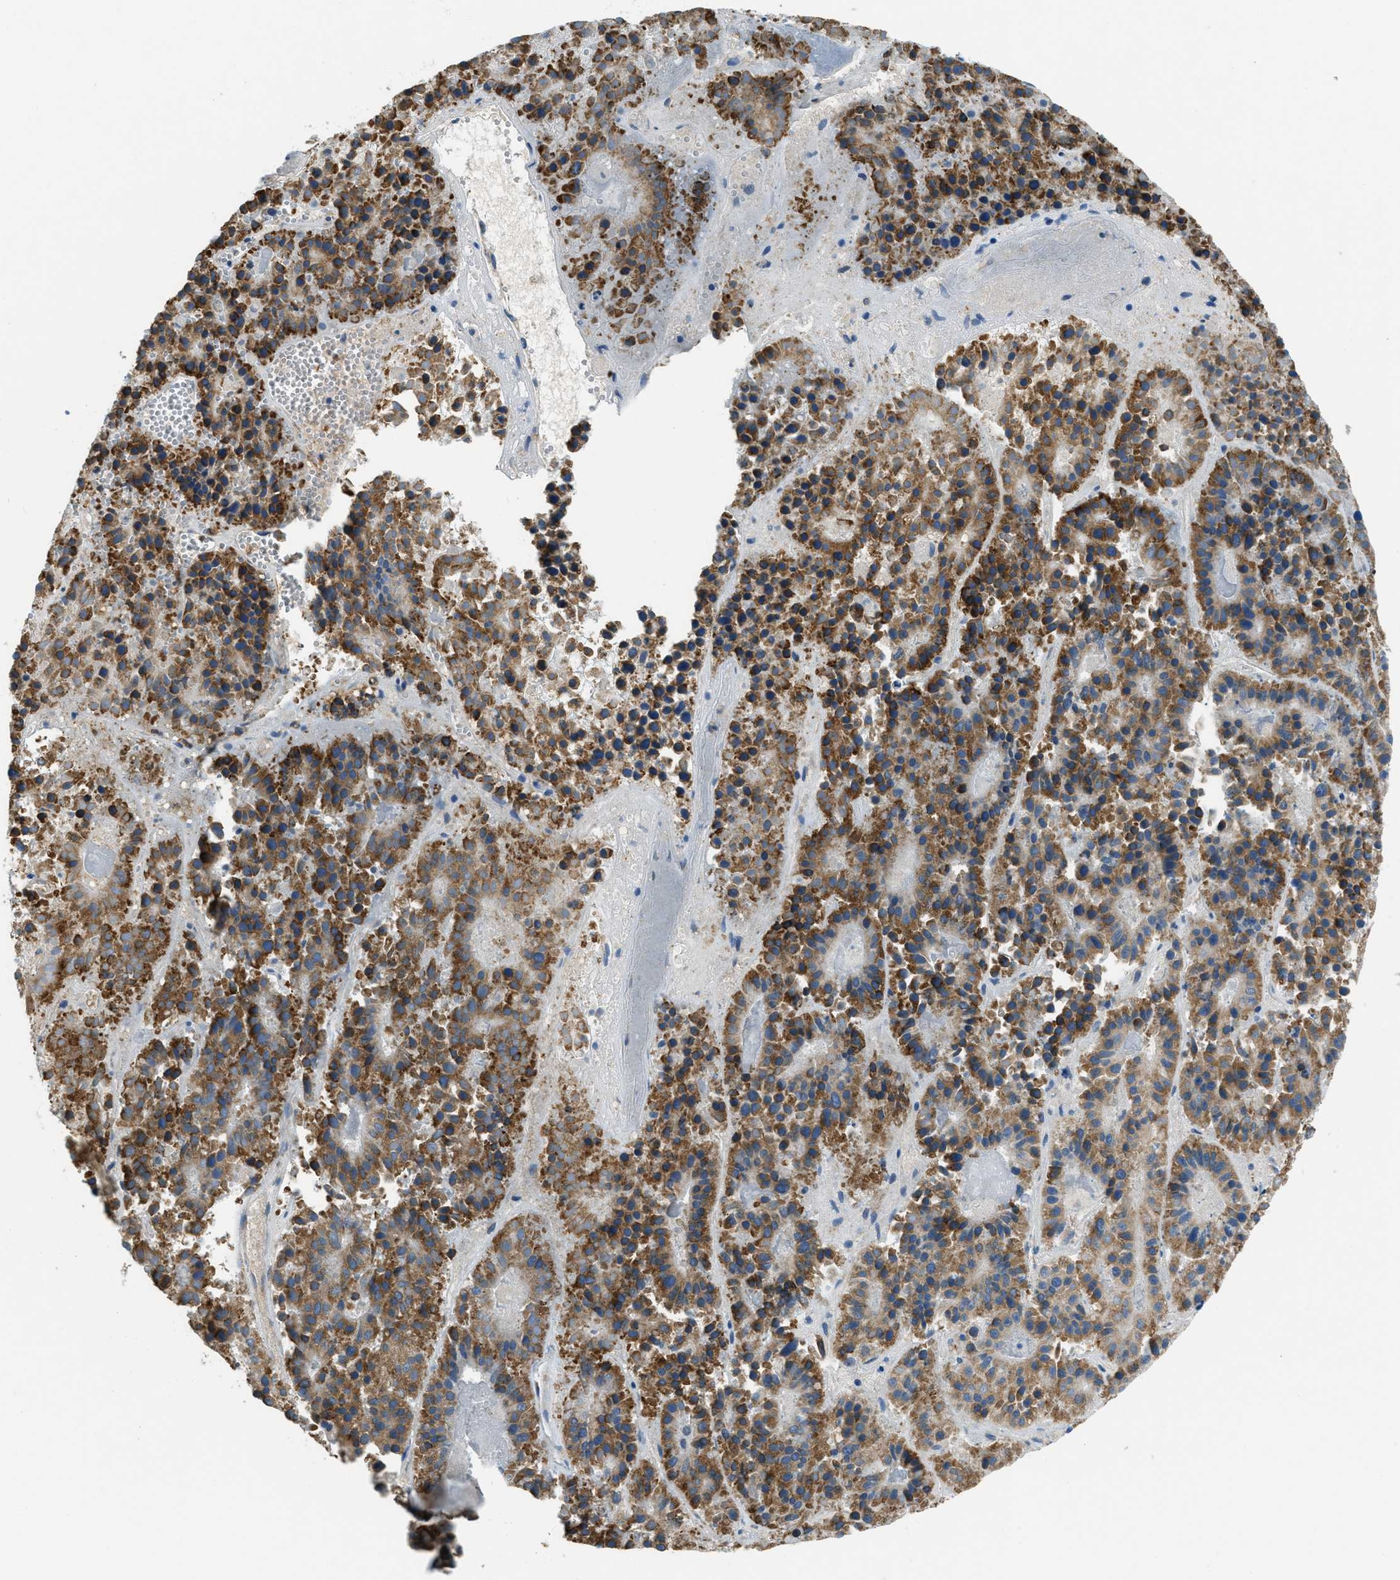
{"staining": {"intensity": "moderate", "quantity": ">75%", "location": "cytoplasmic/membranous"}, "tissue": "pancreatic cancer", "cell_type": "Tumor cells", "image_type": "cancer", "snomed": [{"axis": "morphology", "description": "Adenocarcinoma, NOS"}, {"axis": "topography", "description": "Pancreas"}], "caption": "The photomicrograph reveals a brown stain indicating the presence of a protein in the cytoplasmic/membranous of tumor cells in pancreatic adenocarcinoma.", "gene": "GIMAP8", "patient": {"sex": "male", "age": 50}}